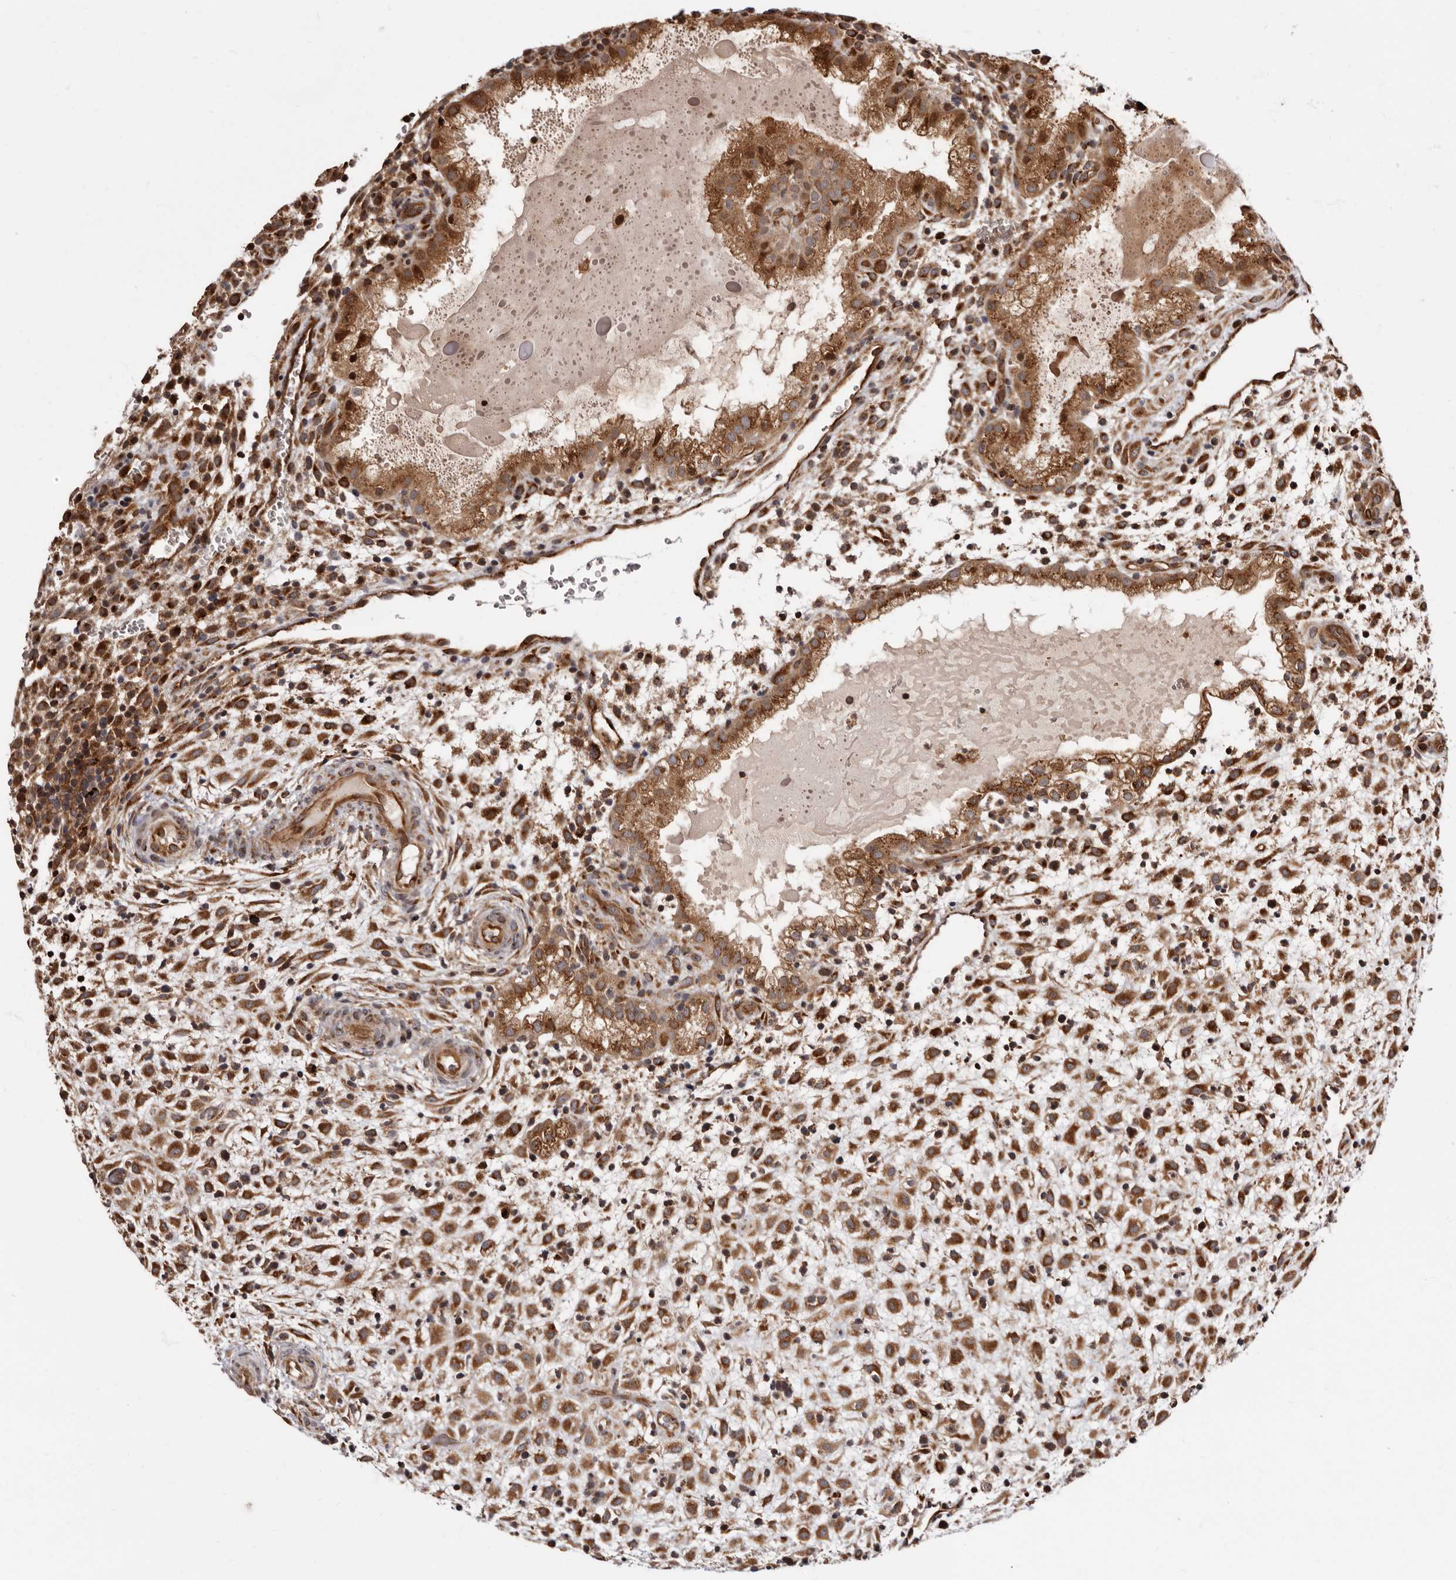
{"staining": {"intensity": "strong", "quantity": ">75%", "location": "cytoplasmic/membranous"}, "tissue": "placenta", "cell_type": "Decidual cells", "image_type": "normal", "snomed": [{"axis": "morphology", "description": "Normal tissue, NOS"}, {"axis": "topography", "description": "Placenta"}], "caption": "Placenta stained for a protein demonstrates strong cytoplasmic/membranous positivity in decidual cells. The staining is performed using DAB (3,3'-diaminobenzidine) brown chromogen to label protein expression. The nuclei are counter-stained blue using hematoxylin.", "gene": "GPR27", "patient": {"sex": "female", "age": 35}}